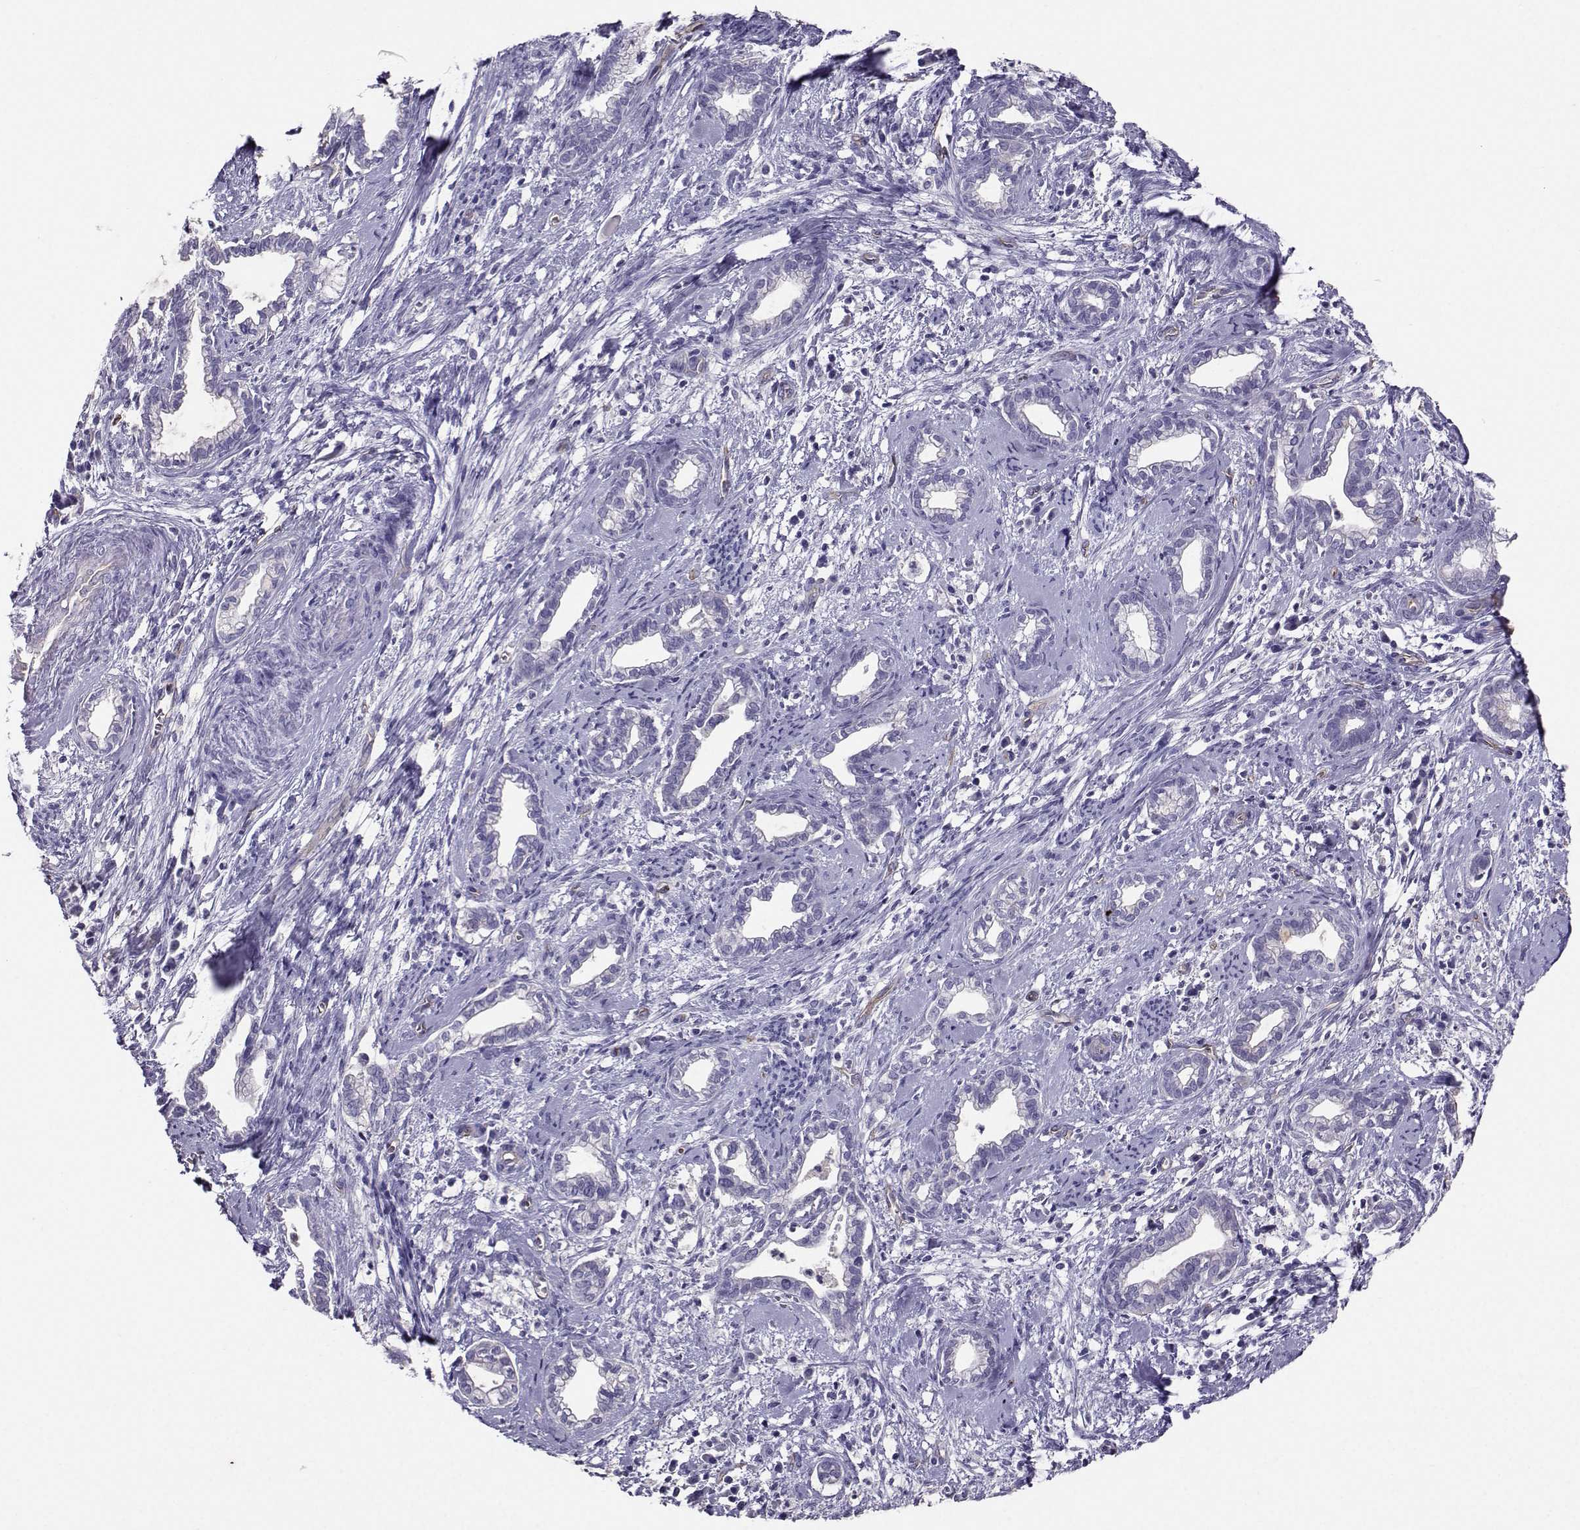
{"staining": {"intensity": "negative", "quantity": "none", "location": "none"}, "tissue": "cervical cancer", "cell_type": "Tumor cells", "image_type": "cancer", "snomed": [{"axis": "morphology", "description": "Adenocarcinoma, NOS"}, {"axis": "topography", "description": "Cervix"}], "caption": "The micrograph displays no significant staining in tumor cells of adenocarcinoma (cervical).", "gene": "CLUL1", "patient": {"sex": "female", "age": 62}}